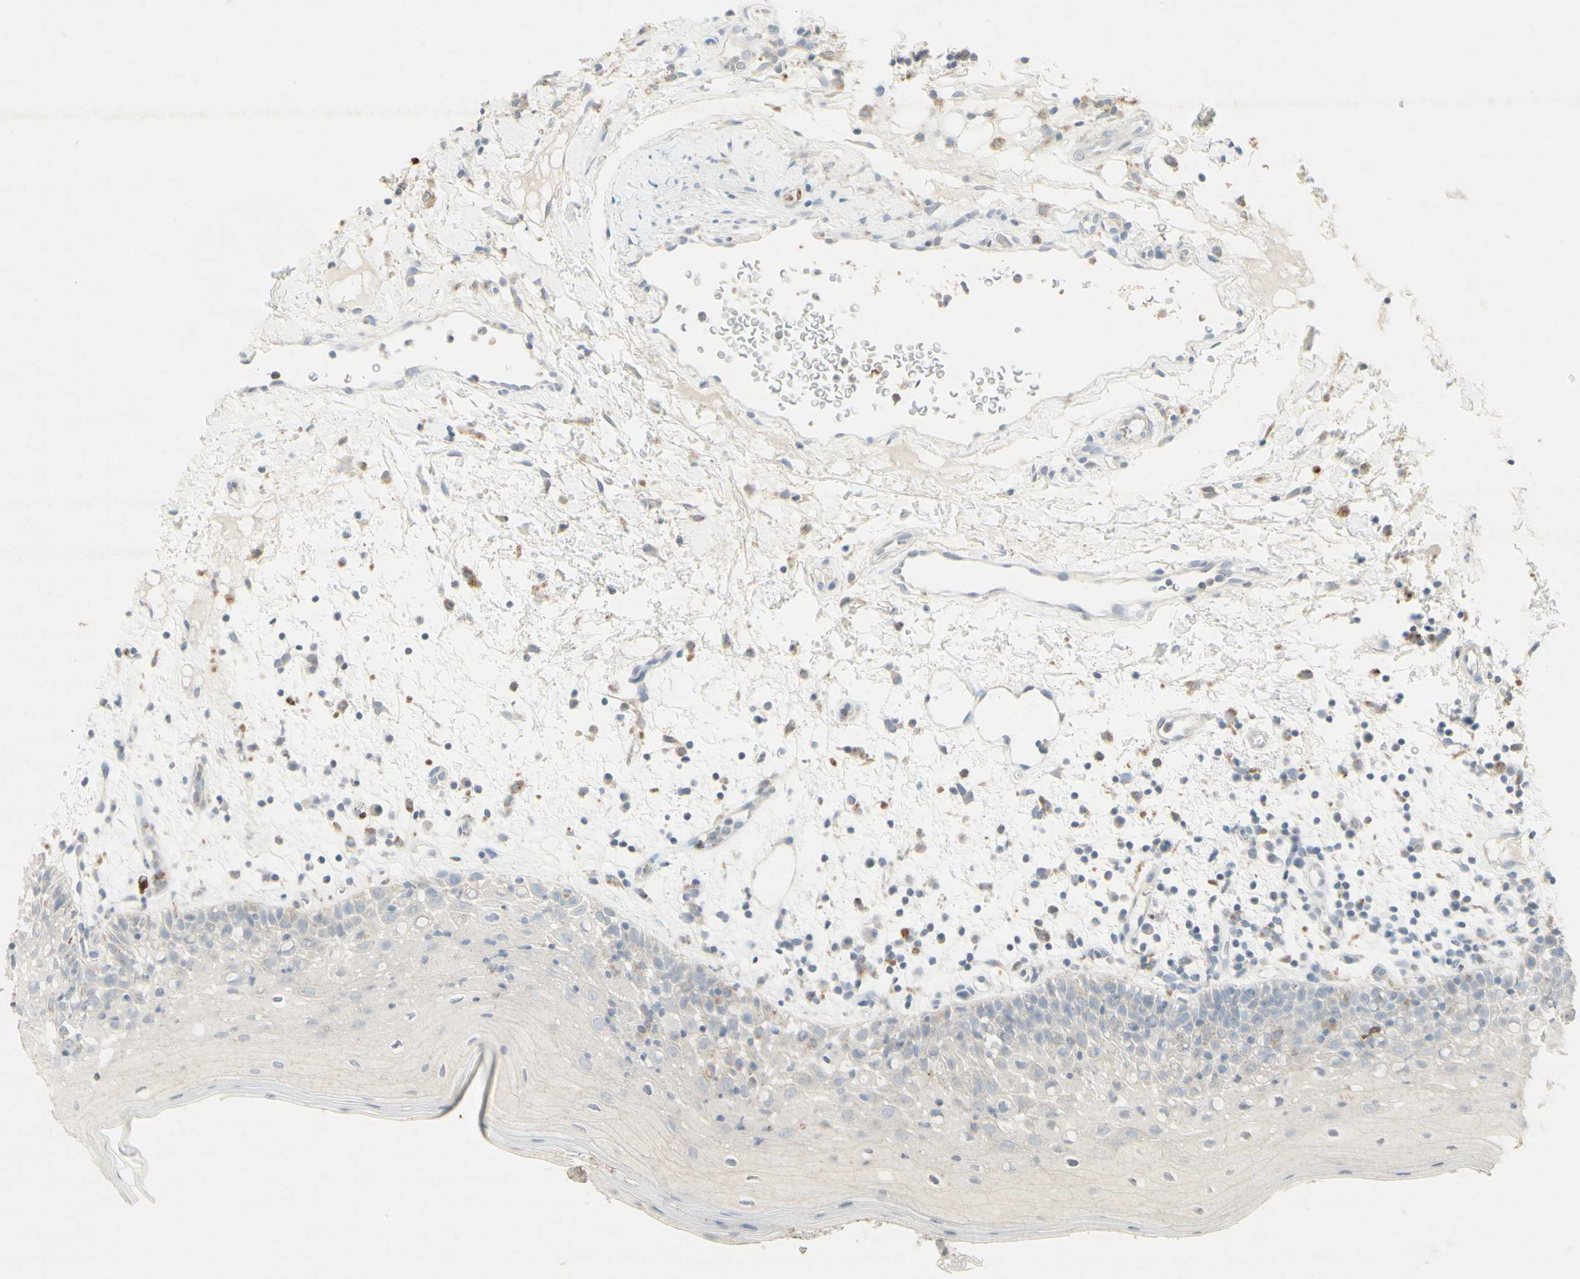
{"staining": {"intensity": "negative", "quantity": "none", "location": "none"}, "tissue": "oral mucosa", "cell_type": "Squamous epithelial cells", "image_type": "normal", "snomed": [{"axis": "morphology", "description": "Normal tissue, NOS"}, {"axis": "morphology", "description": "Squamous cell carcinoma, NOS"}, {"axis": "topography", "description": "Skeletal muscle"}, {"axis": "topography", "description": "Oral tissue"}], "caption": "Squamous epithelial cells show no significant staining in normal oral mucosa.", "gene": "ATP6V1B1", "patient": {"sex": "male", "age": 71}}